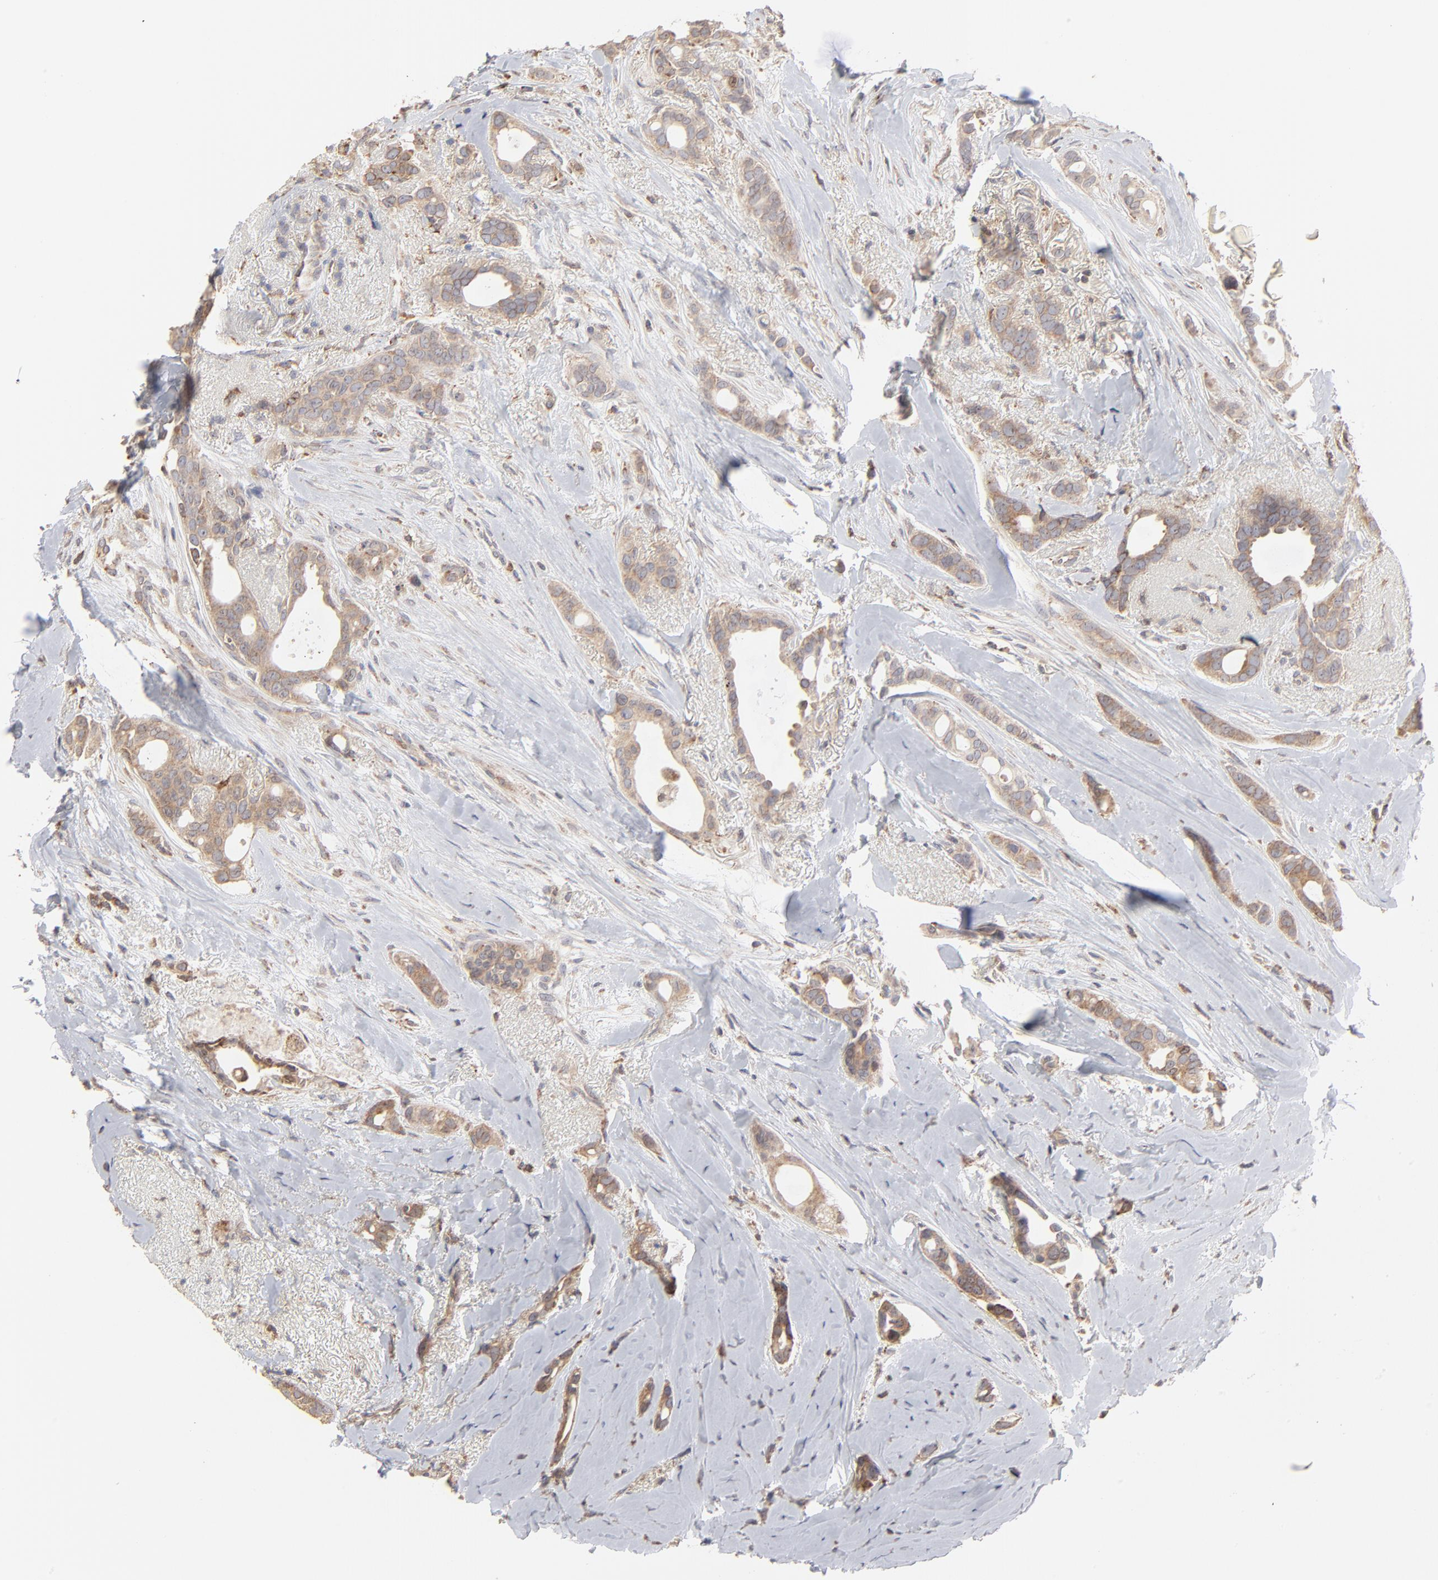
{"staining": {"intensity": "moderate", "quantity": ">75%", "location": "cytoplasmic/membranous"}, "tissue": "breast cancer", "cell_type": "Tumor cells", "image_type": "cancer", "snomed": [{"axis": "morphology", "description": "Duct carcinoma"}, {"axis": "topography", "description": "Breast"}], "caption": "The micrograph reveals immunohistochemical staining of breast cancer. There is moderate cytoplasmic/membranous expression is seen in about >75% of tumor cells.", "gene": "RNF213", "patient": {"sex": "female", "age": 54}}